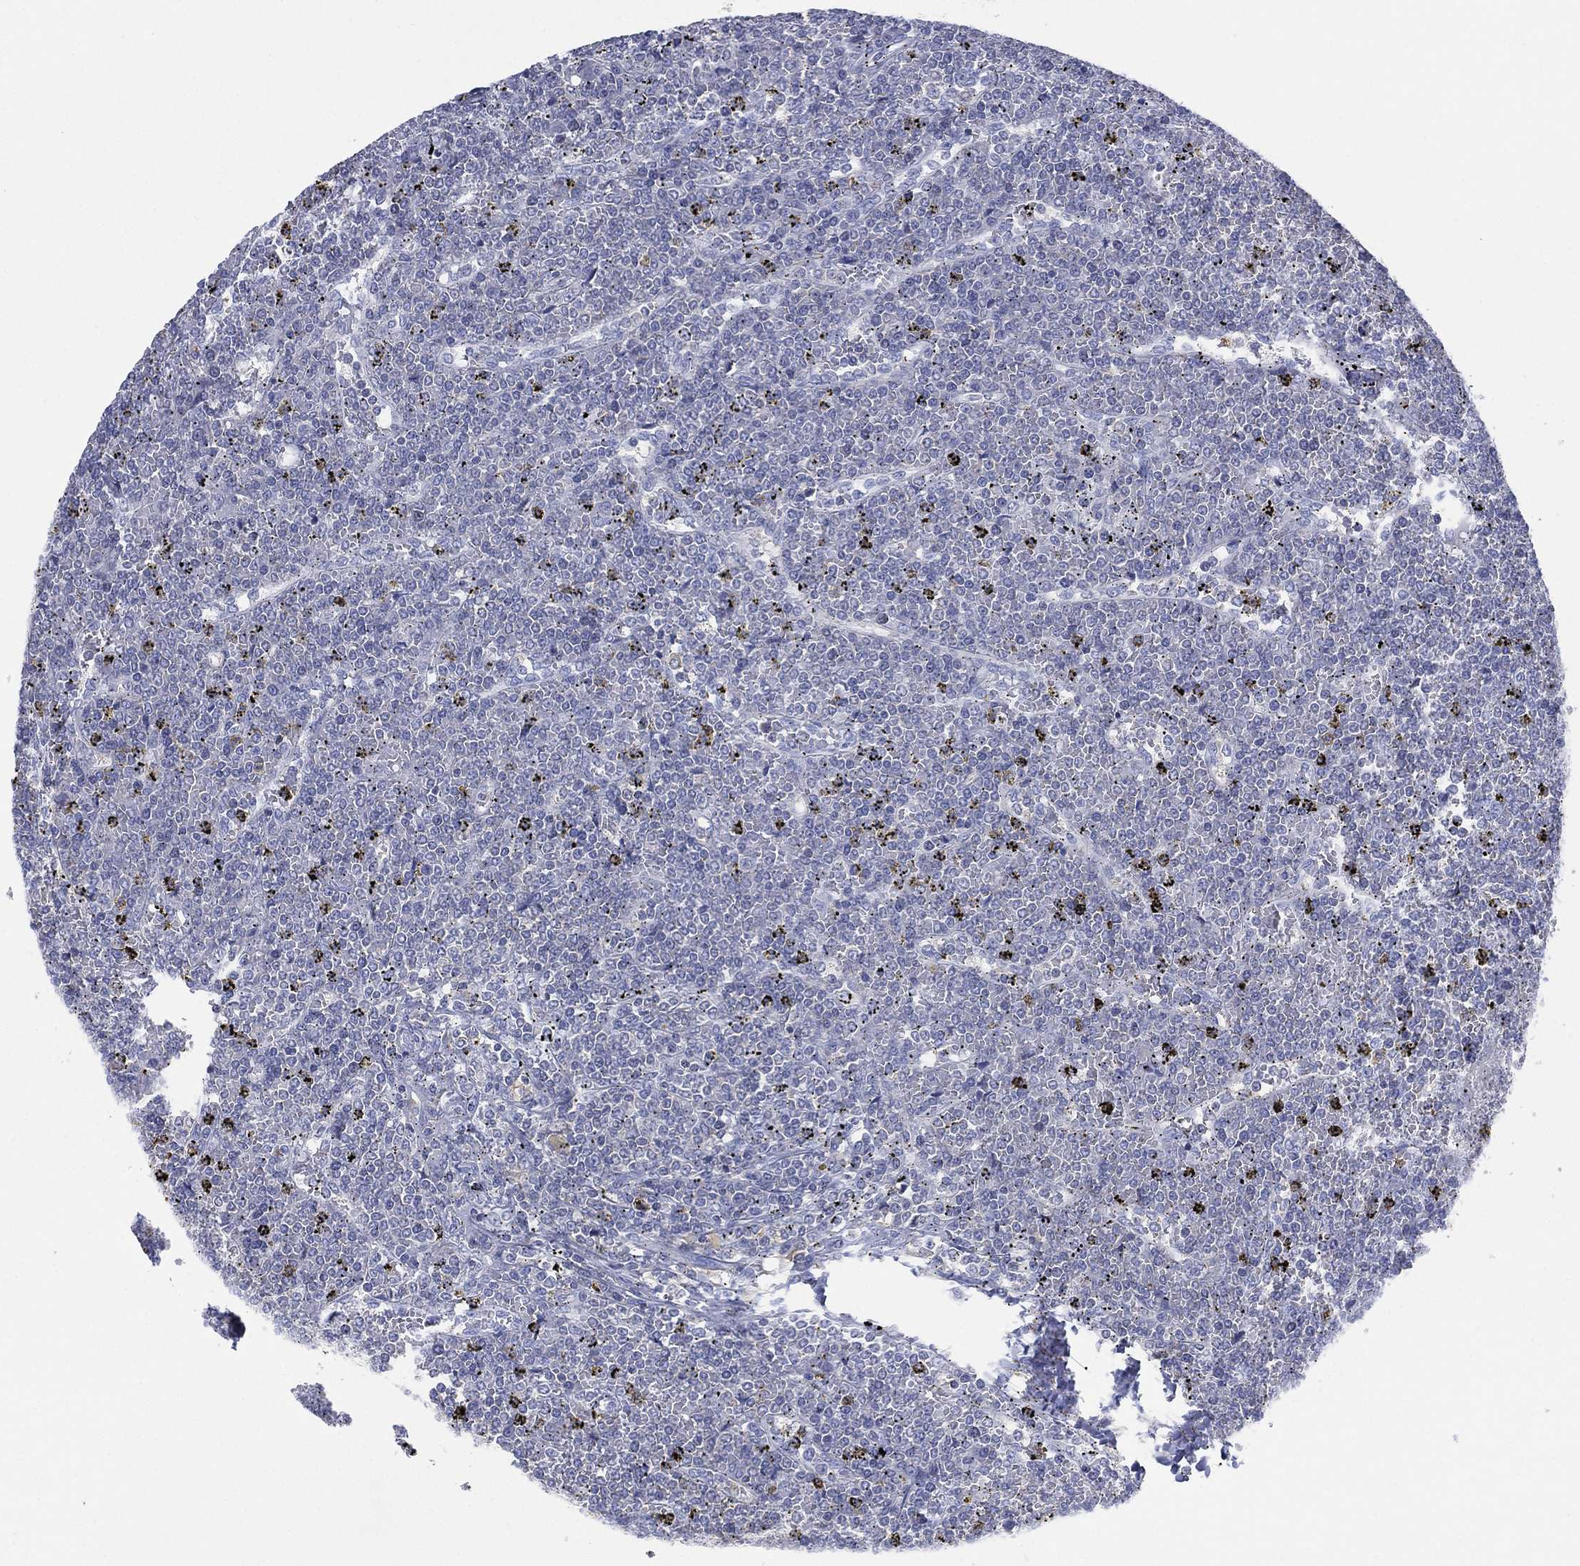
{"staining": {"intensity": "negative", "quantity": "none", "location": "none"}, "tissue": "lymphoma", "cell_type": "Tumor cells", "image_type": "cancer", "snomed": [{"axis": "morphology", "description": "Malignant lymphoma, non-Hodgkin's type, Low grade"}, {"axis": "topography", "description": "Spleen"}], "caption": "Lymphoma was stained to show a protein in brown. There is no significant positivity in tumor cells.", "gene": "SEPTIN1", "patient": {"sex": "female", "age": 19}}